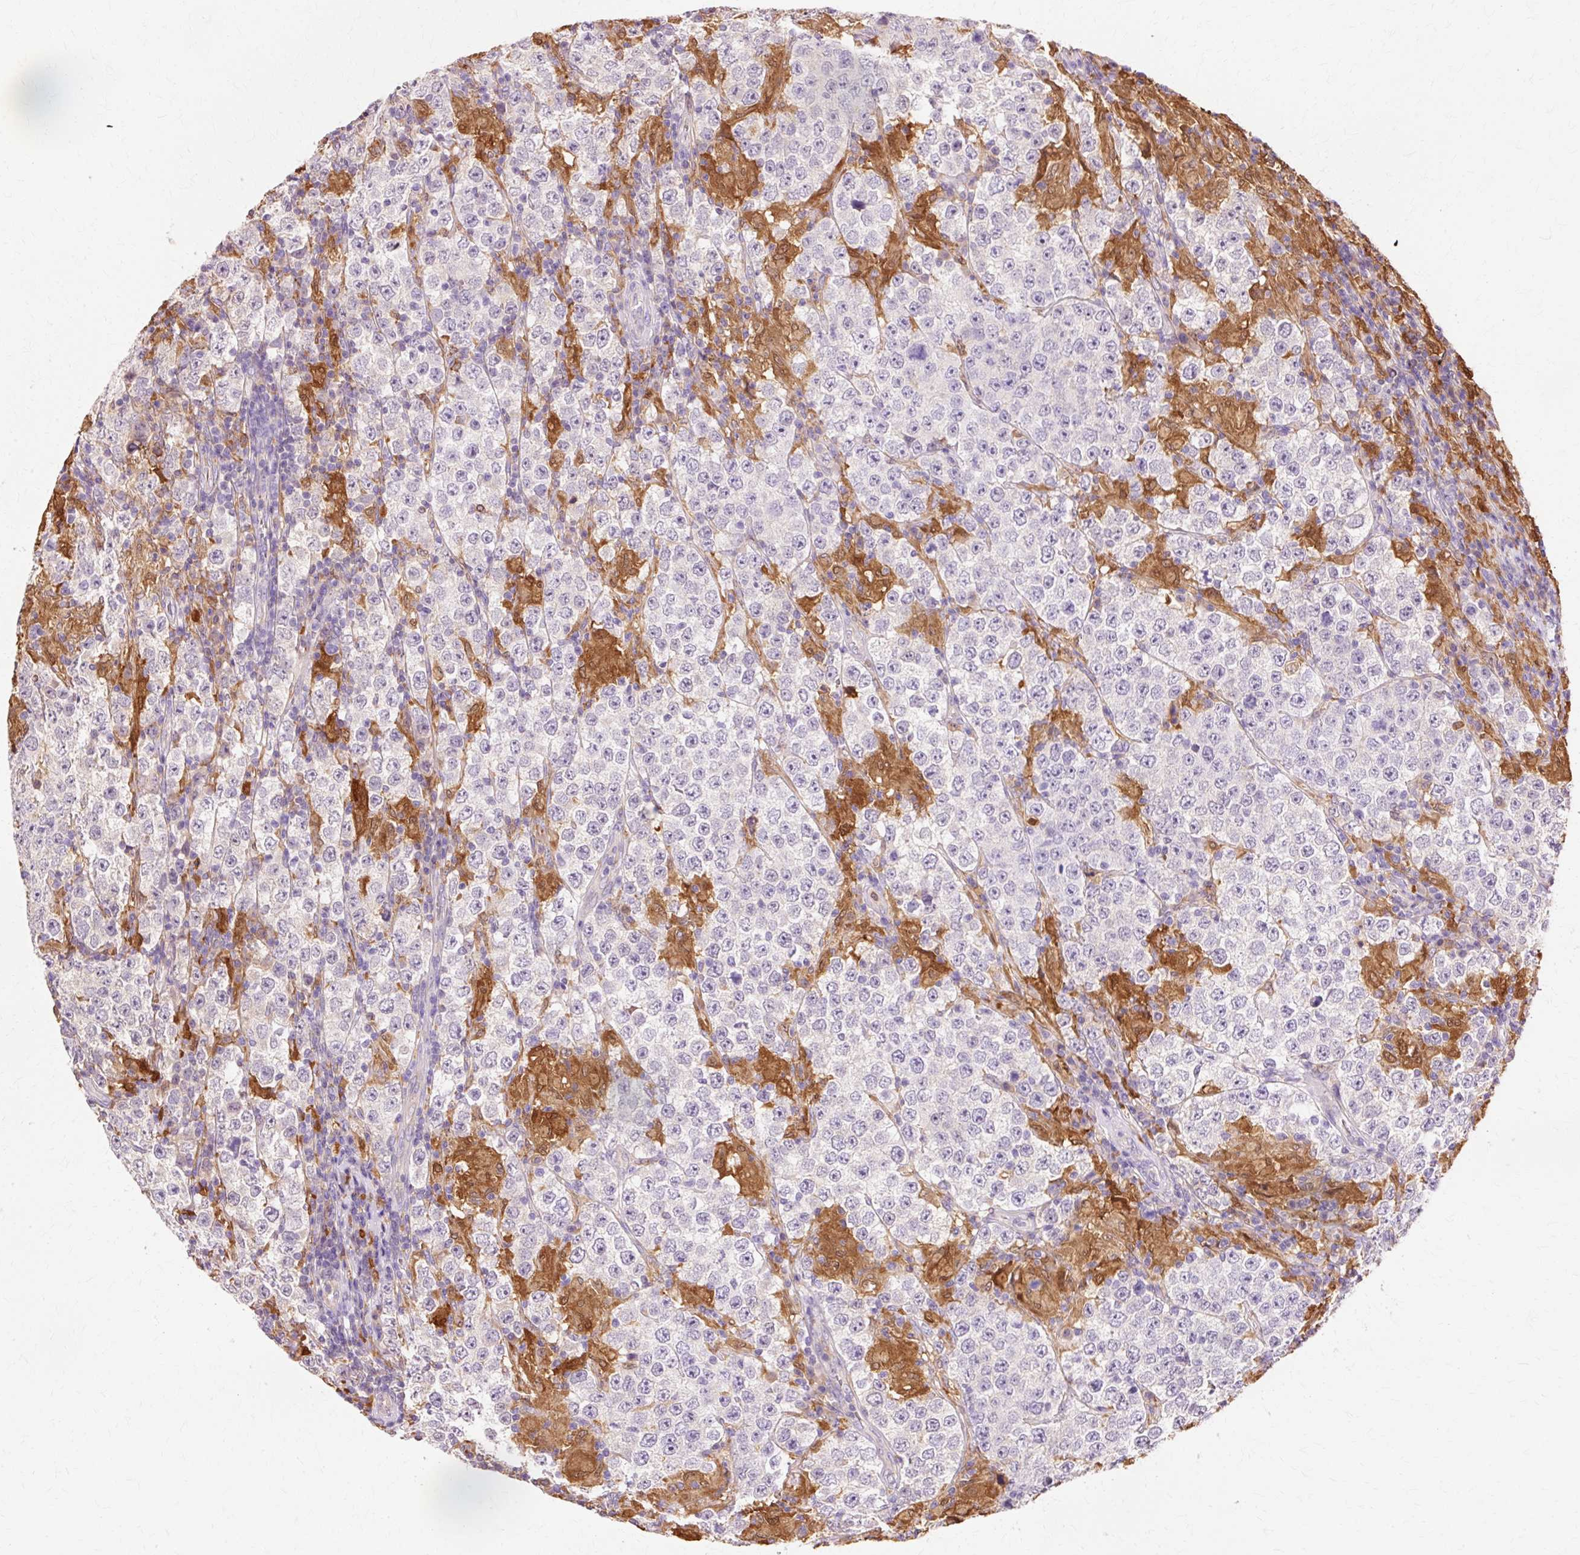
{"staining": {"intensity": "negative", "quantity": "none", "location": "none"}, "tissue": "testis cancer", "cell_type": "Tumor cells", "image_type": "cancer", "snomed": [{"axis": "morphology", "description": "Normal tissue, NOS"}, {"axis": "morphology", "description": "Urothelial carcinoma, High grade"}, {"axis": "morphology", "description": "Seminoma, NOS"}, {"axis": "morphology", "description": "Carcinoma, Embryonal, NOS"}, {"axis": "topography", "description": "Urinary bladder"}, {"axis": "topography", "description": "Testis"}], "caption": "The immunohistochemistry image has no significant expression in tumor cells of testis seminoma tissue.", "gene": "GPX1", "patient": {"sex": "male", "age": 41}}